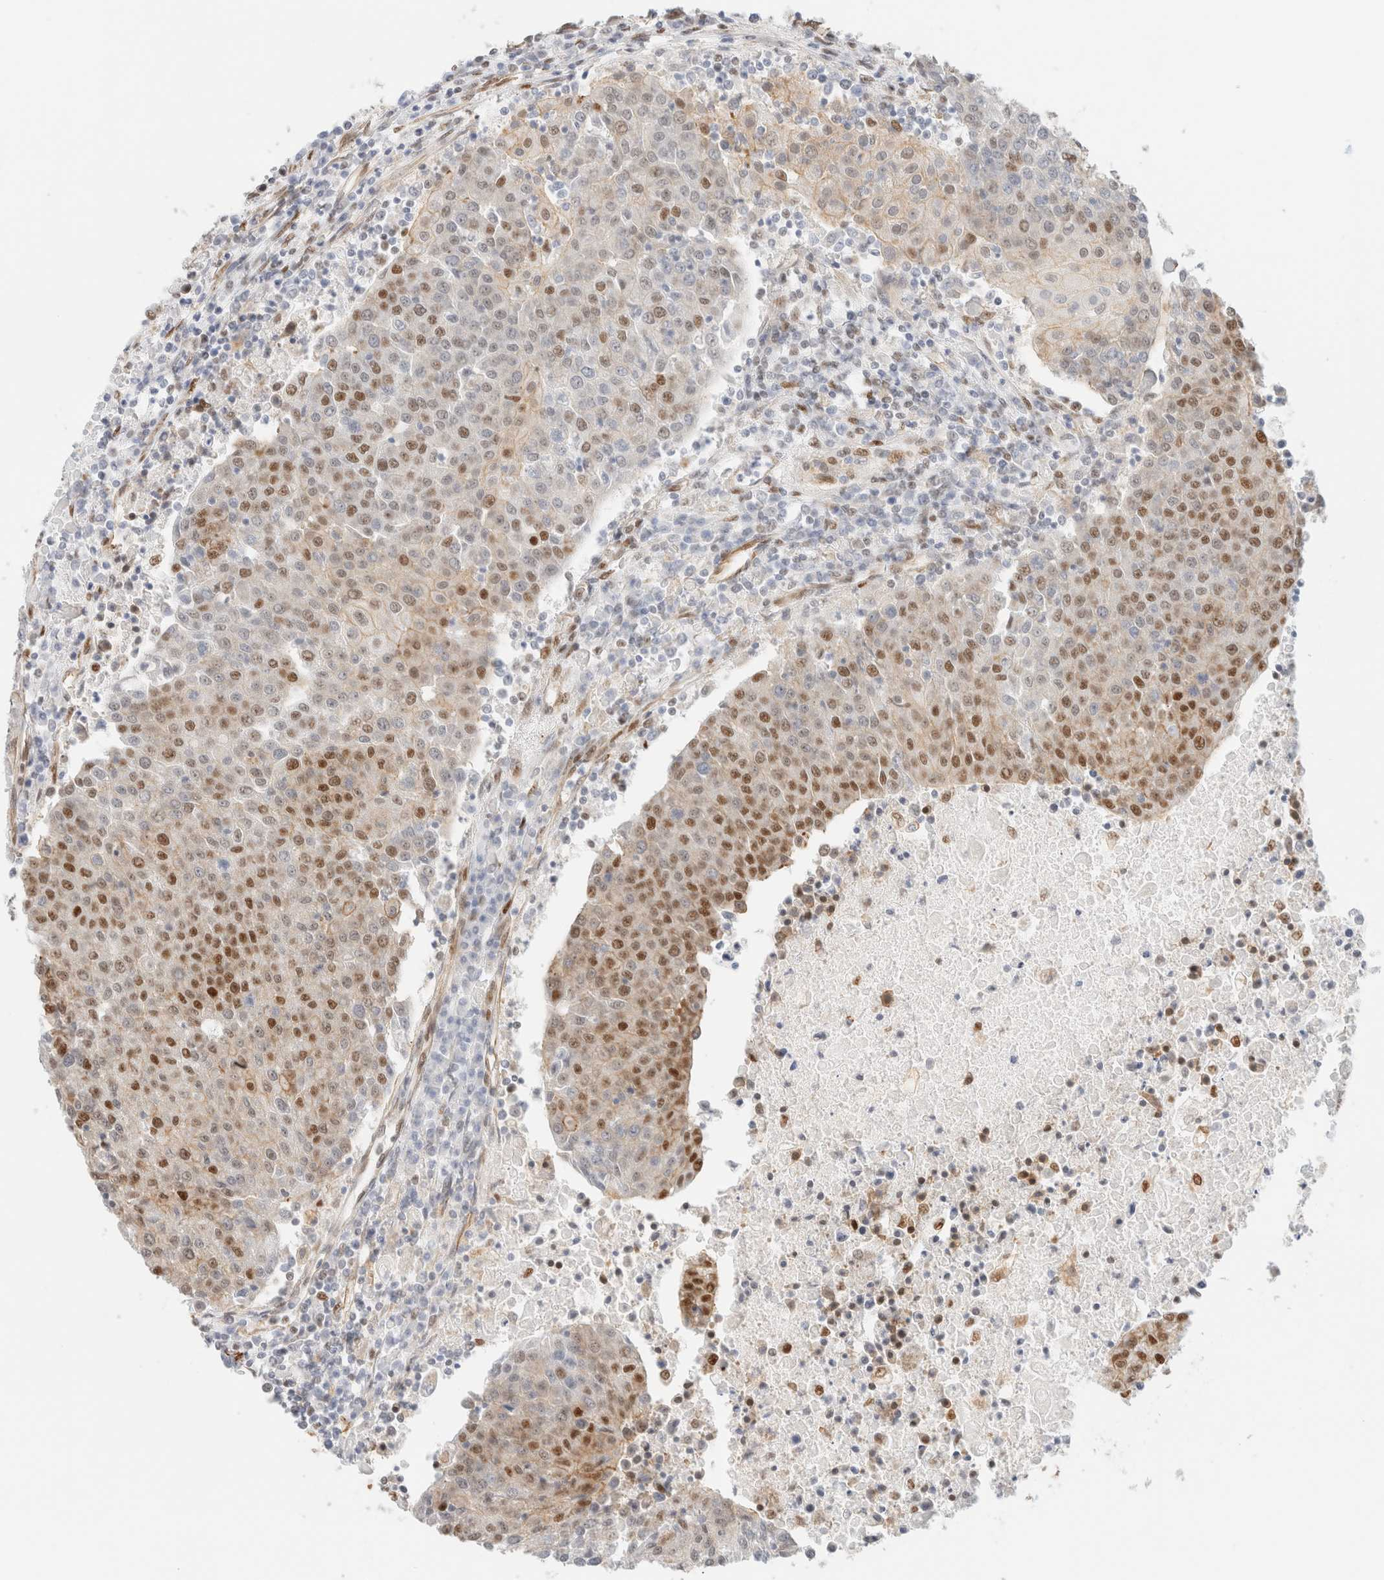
{"staining": {"intensity": "moderate", "quantity": "25%-75%", "location": "nuclear"}, "tissue": "urothelial cancer", "cell_type": "Tumor cells", "image_type": "cancer", "snomed": [{"axis": "morphology", "description": "Urothelial carcinoma, High grade"}, {"axis": "topography", "description": "Urinary bladder"}], "caption": "Immunohistochemical staining of urothelial carcinoma (high-grade) shows medium levels of moderate nuclear expression in about 25%-75% of tumor cells.", "gene": "ARID5A", "patient": {"sex": "female", "age": 85}}